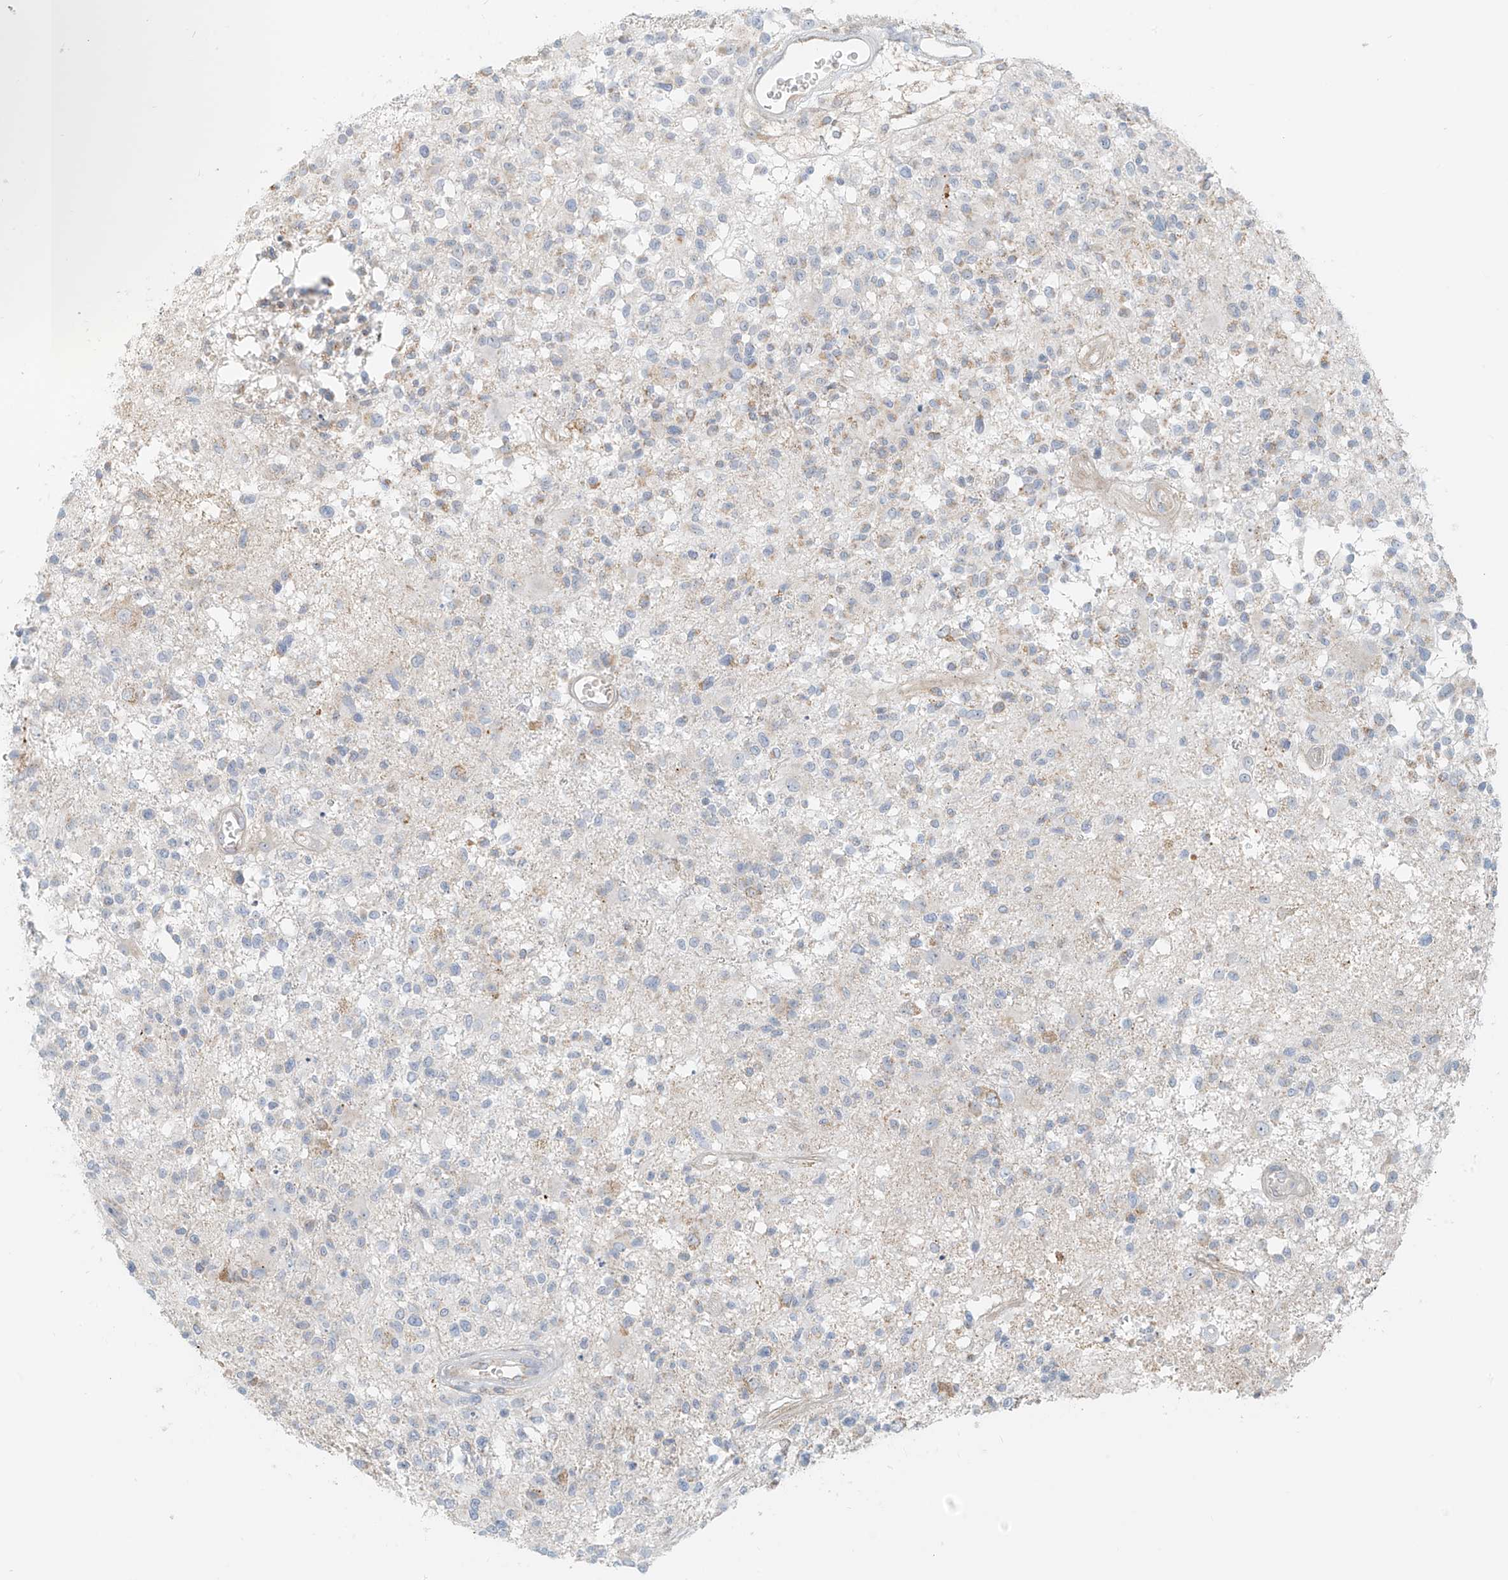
{"staining": {"intensity": "negative", "quantity": "none", "location": "none"}, "tissue": "glioma", "cell_type": "Tumor cells", "image_type": "cancer", "snomed": [{"axis": "morphology", "description": "Glioma, malignant, High grade"}, {"axis": "morphology", "description": "Glioblastoma, NOS"}, {"axis": "topography", "description": "Brain"}], "caption": "Glioma was stained to show a protein in brown. There is no significant staining in tumor cells.", "gene": "UST", "patient": {"sex": "male", "age": 60}}